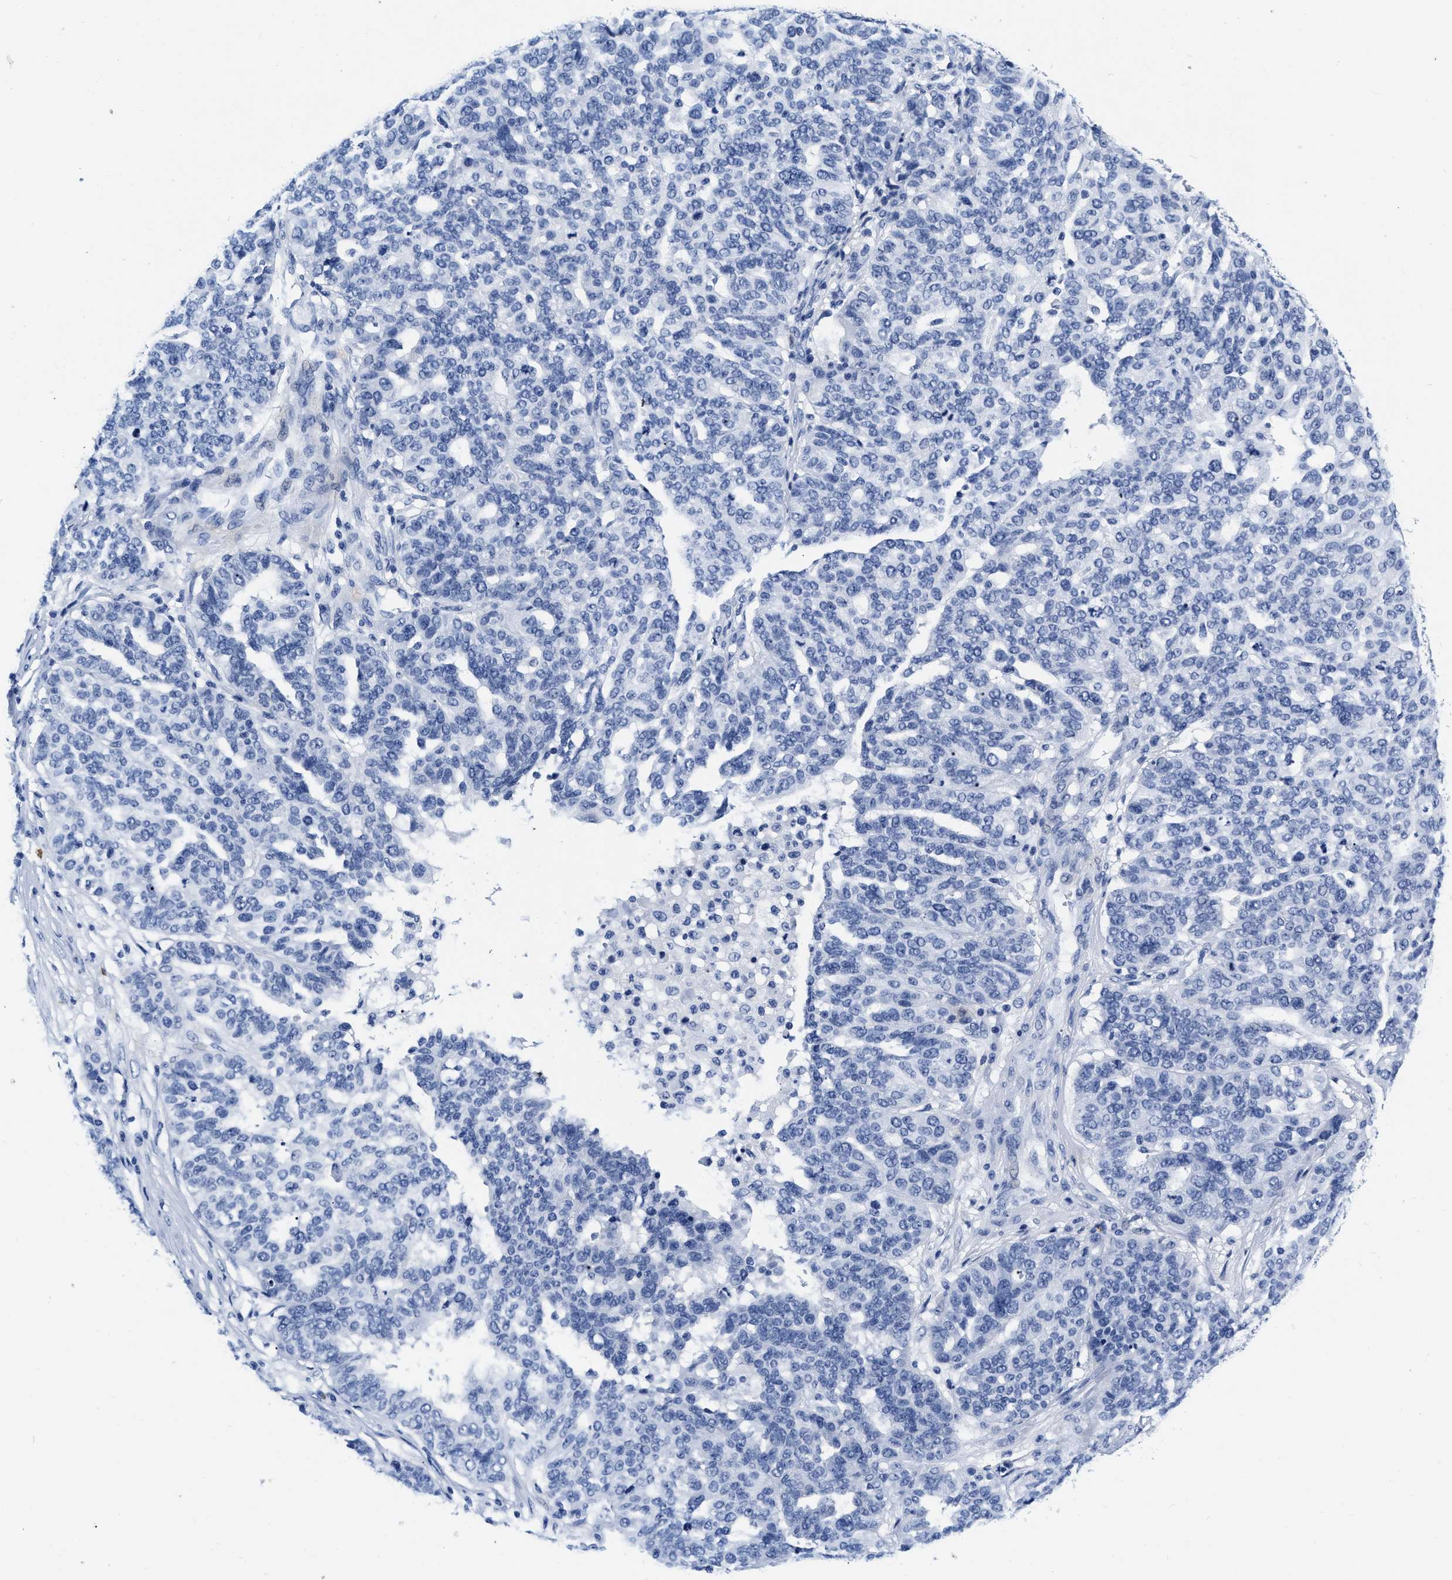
{"staining": {"intensity": "negative", "quantity": "none", "location": "none"}, "tissue": "ovarian cancer", "cell_type": "Tumor cells", "image_type": "cancer", "snomed": [{"axis": "morphology", "description": "Cystadenocarcinoma, serous, NOS"}, {"axis": "topography", "description": "Ovary"}], "caption": "High power microscopy image of an IHC histopathology image of ovarian cancer (serous cystadenocarcinoma), revealing no significant expression in tumor cells. (Brightfield microscopy of DAB IHC at high magnification).", "gene": "CER1", "patient": {"sex": "female", "age": 59}}